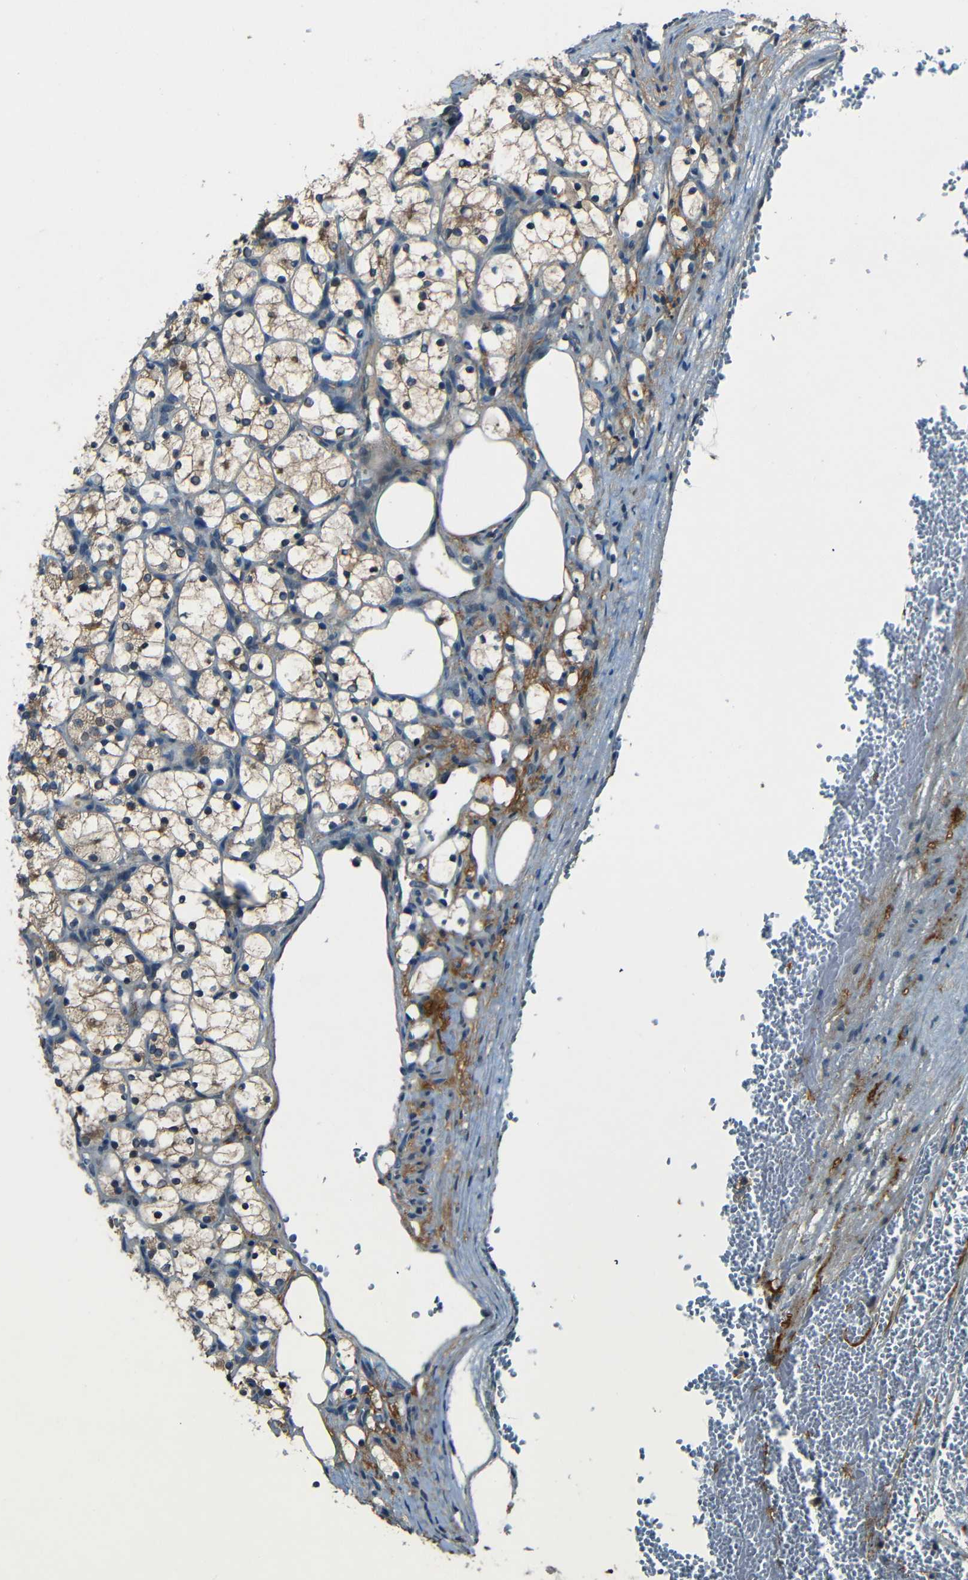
{"staining": {"intensity": "weak", "quantity": ">75%", "location": "cytoplasmic/membranous"}, "tissue": "renal cancer", "cell_type": "Tumor cells", "image_type": "cancer", "snomed": [{"axis": "morphology", "description": "Adenocarcinoma, NOS"}, {"axis": "topography", "description": "Kidney"}], "caption": "Renal adenocarcinoma stained for a protein (brown) reveals weak cytoplasmic/membranous positive positivity in about >75% of tumor cells.", "gene": "SLA", "patient": {"sex": "female", "age": 69}}